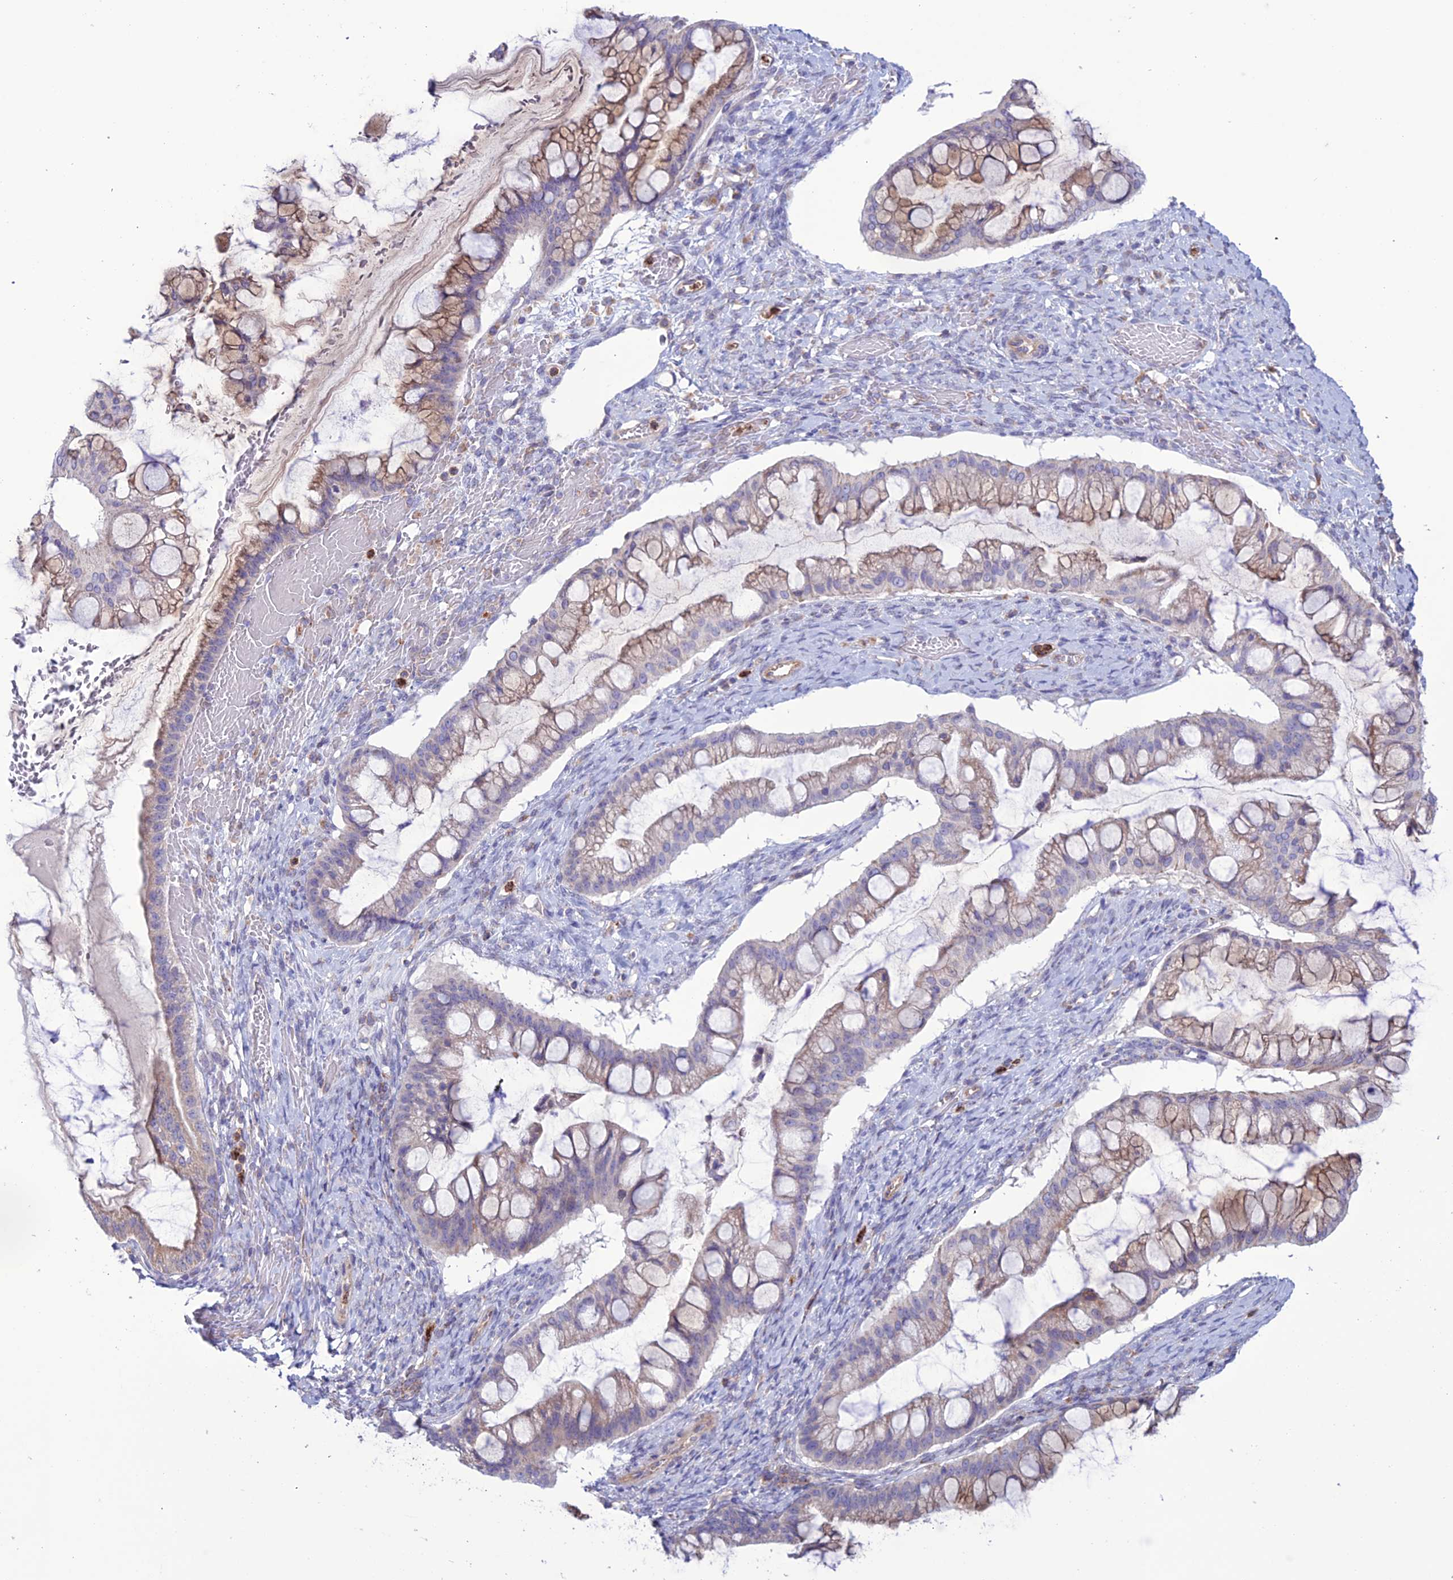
{"staining": {"intensity": "moderate", "quantity": "<25%", "location": "cytoplasmic/membranous"}, "tissue": "ovarian cancer", "cell_type": "Tumor cells", "image_type": "cancer", "snomed": [{"axis": "morphology", "description": "Cystadenocarcinoma, mucinous, NOS"}, {"axis": "topography", "description": "Ovary"}], "caption": "A brown stain shows moderate cytoplasmic/membranous positivity of a protein in human ovarian cancer (mucinous cystadenocarcinoma) tumor cells.", "gene": "CLCN7", "patient": {"sex": "female", "age": 73}}